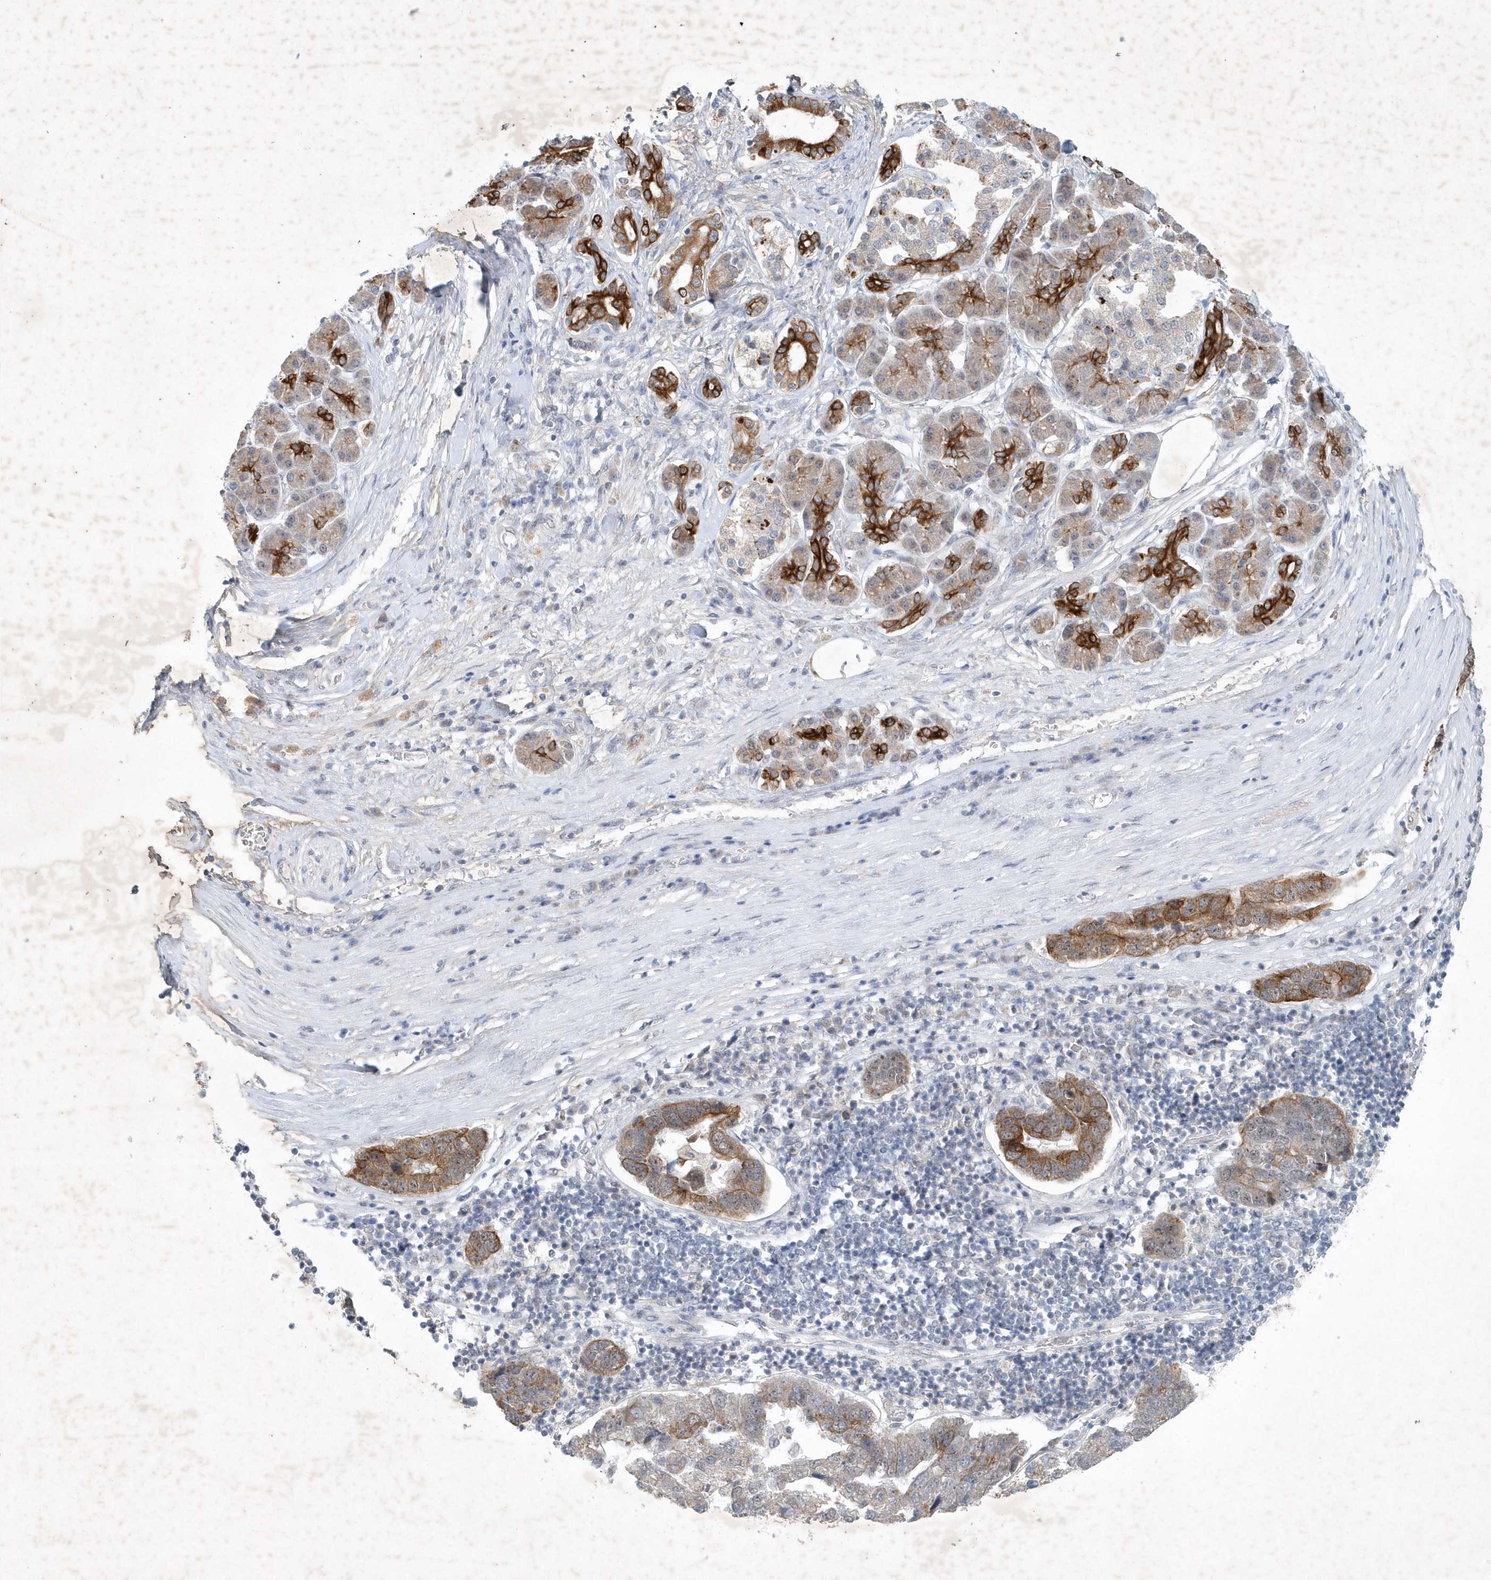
{"staining": {"intensity": "moderate", "quantity": ">75%", "location": "cytoplasmic/membranous"}, "tissue": "pancreatic cancer", "cell_type": "Tumor cells", "image_type": "cancer", "snomed": [{"axis": "morphology", "description": "Adenocarcinoma, NOS"}, {"axis": "topography", "description": "Pancreas"}], "caption": "Immunohistochemical staining of human pancreatic cancer shows medium levels of moderate cytoplasmic/membranous staining in approximately >75% of tumor cells.", "gene": "ZBTB9", "patient": {"sex": "female", "age": 61}}